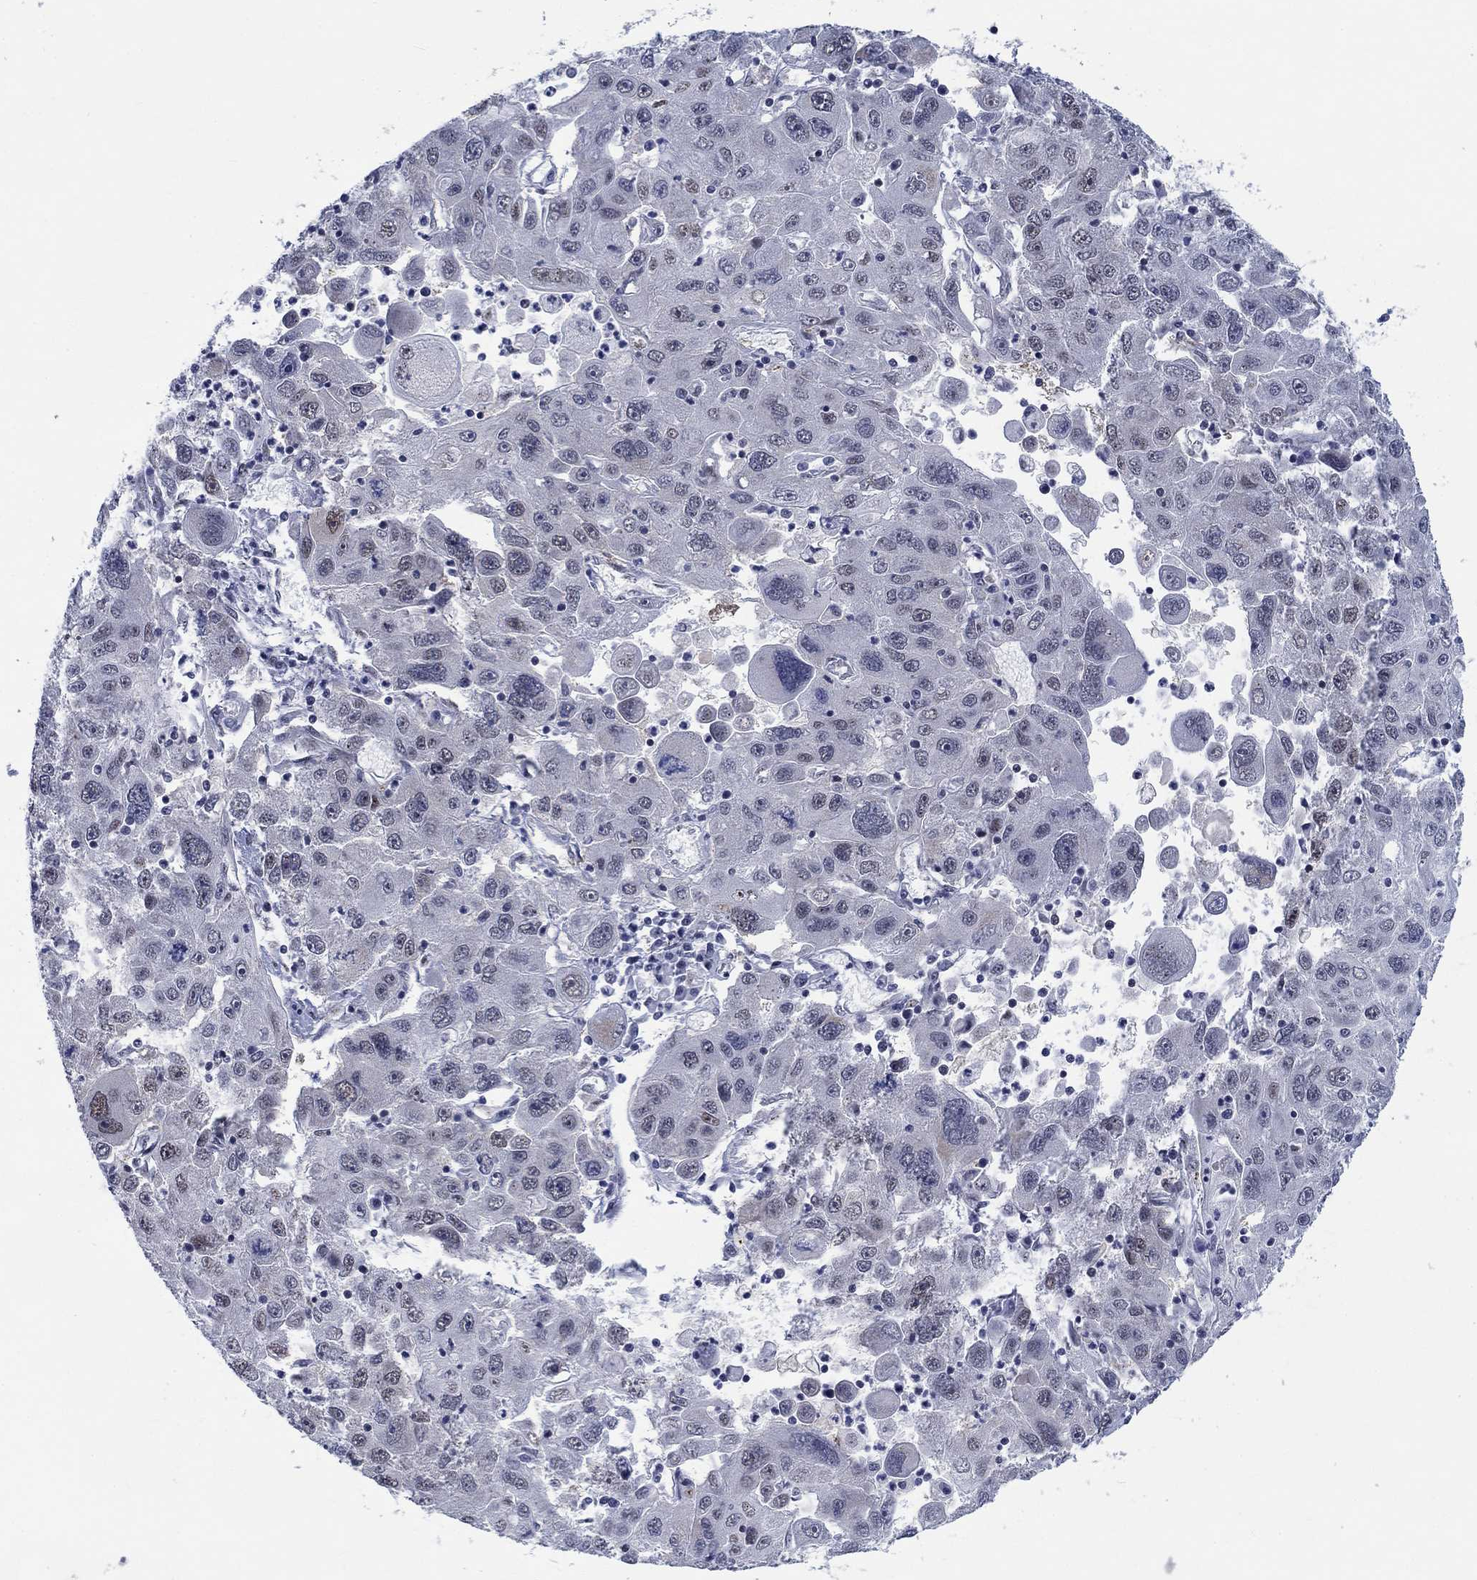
{"staining": {"intensity": "negative", "quantity": "none", "location": "none"}, "tissue": "stomach cancer", "cell_type": "Tumor cells", "image_type": "cancer", "snomed": [{"axis": "morphology", "description": "Adenocarcinoma, NOS"}, {"axis": "topography", "description": "Stomach"}], "caption": "The image exhibits no staining of tumor cells in stomach cancer (adenocarcinoma).", "gene": "NEU3", "patient": {"sex": "male", "age": 56}}